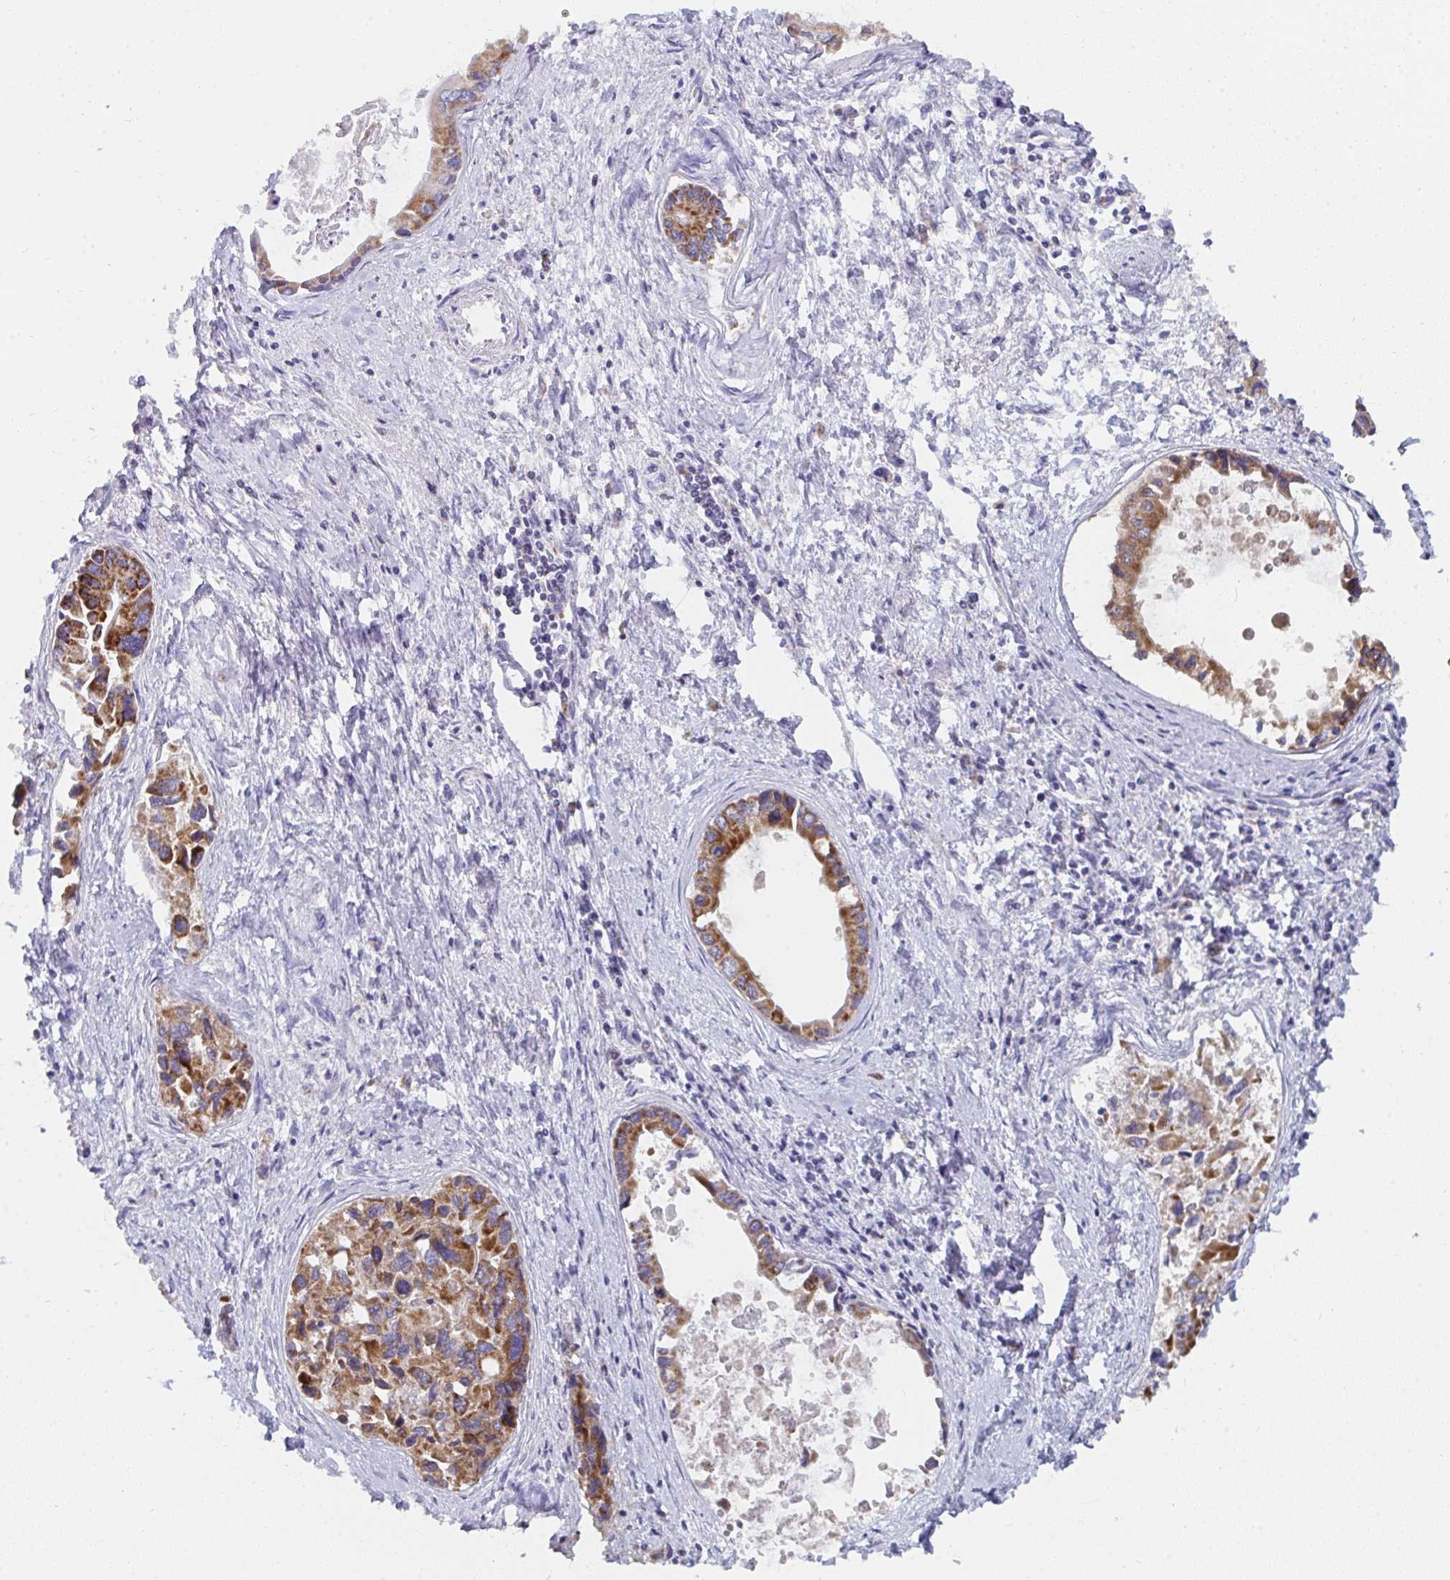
{"staining": {"intensity": "strong", "quantity": ">75%", "location": "cytoplasmic/membranous"}, "tissue": "liver cancer", "cell_type": "Tumor cells", "image_type": "cancer", "snomed": [{"axis": "morphology", "description": "Cholangiocarcinoma"}, {"axis": "topography", "description": "Liver"}], "caption": "Strong cytoplasmic/membranous positivity for a protein is seen in approximately >75% of tumor cells of cholangiocarcinoma (liver) using IHC.", "gene": "AIFM1", "patient": {"sex": "male", "age": 66}}